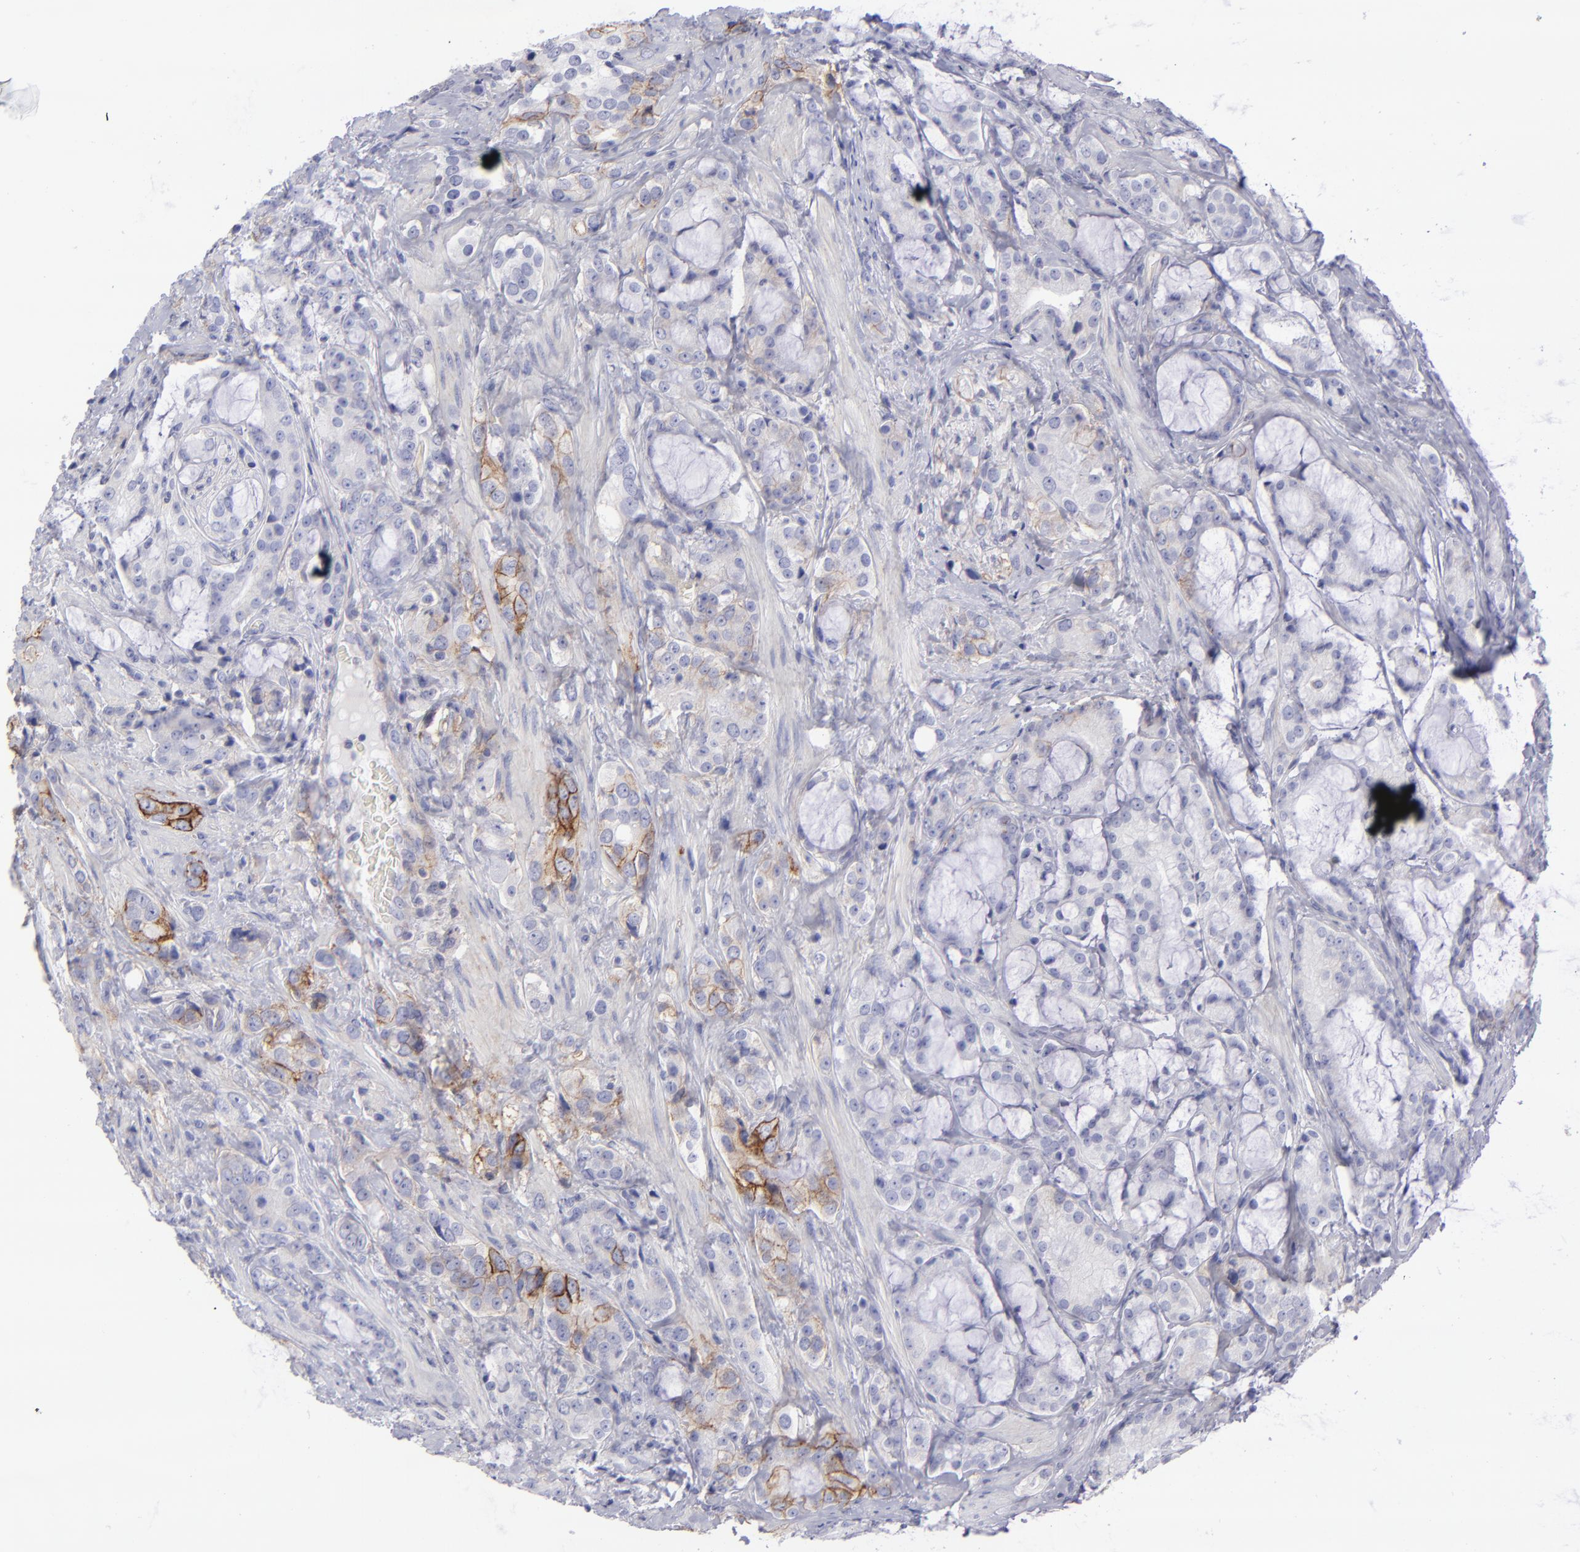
{"staining": {"intensity": "moderate", "quantity": "<25%", "location": "cytoplasmic/membranous"}, "tissue": "prostate cancer", "cell_type": "Tumor cells", "image_type": "cancer", "snomed": [{"axis": "morphology", "description": "Adenocarcinoma, Medium grade"}, {"axis": "topography", "description": "Prostate"}], "caption": "This micrograph reveals prostate cancer stained with immunohistochemistry (IHC) to label a protein in brown. The cytoplasmic/membranous of tumor cells show moderate positivity for the protein. Nuclei are counter-stained blue.", "gene": "BSG", "patient": {"sex": "male", "age": 70}}